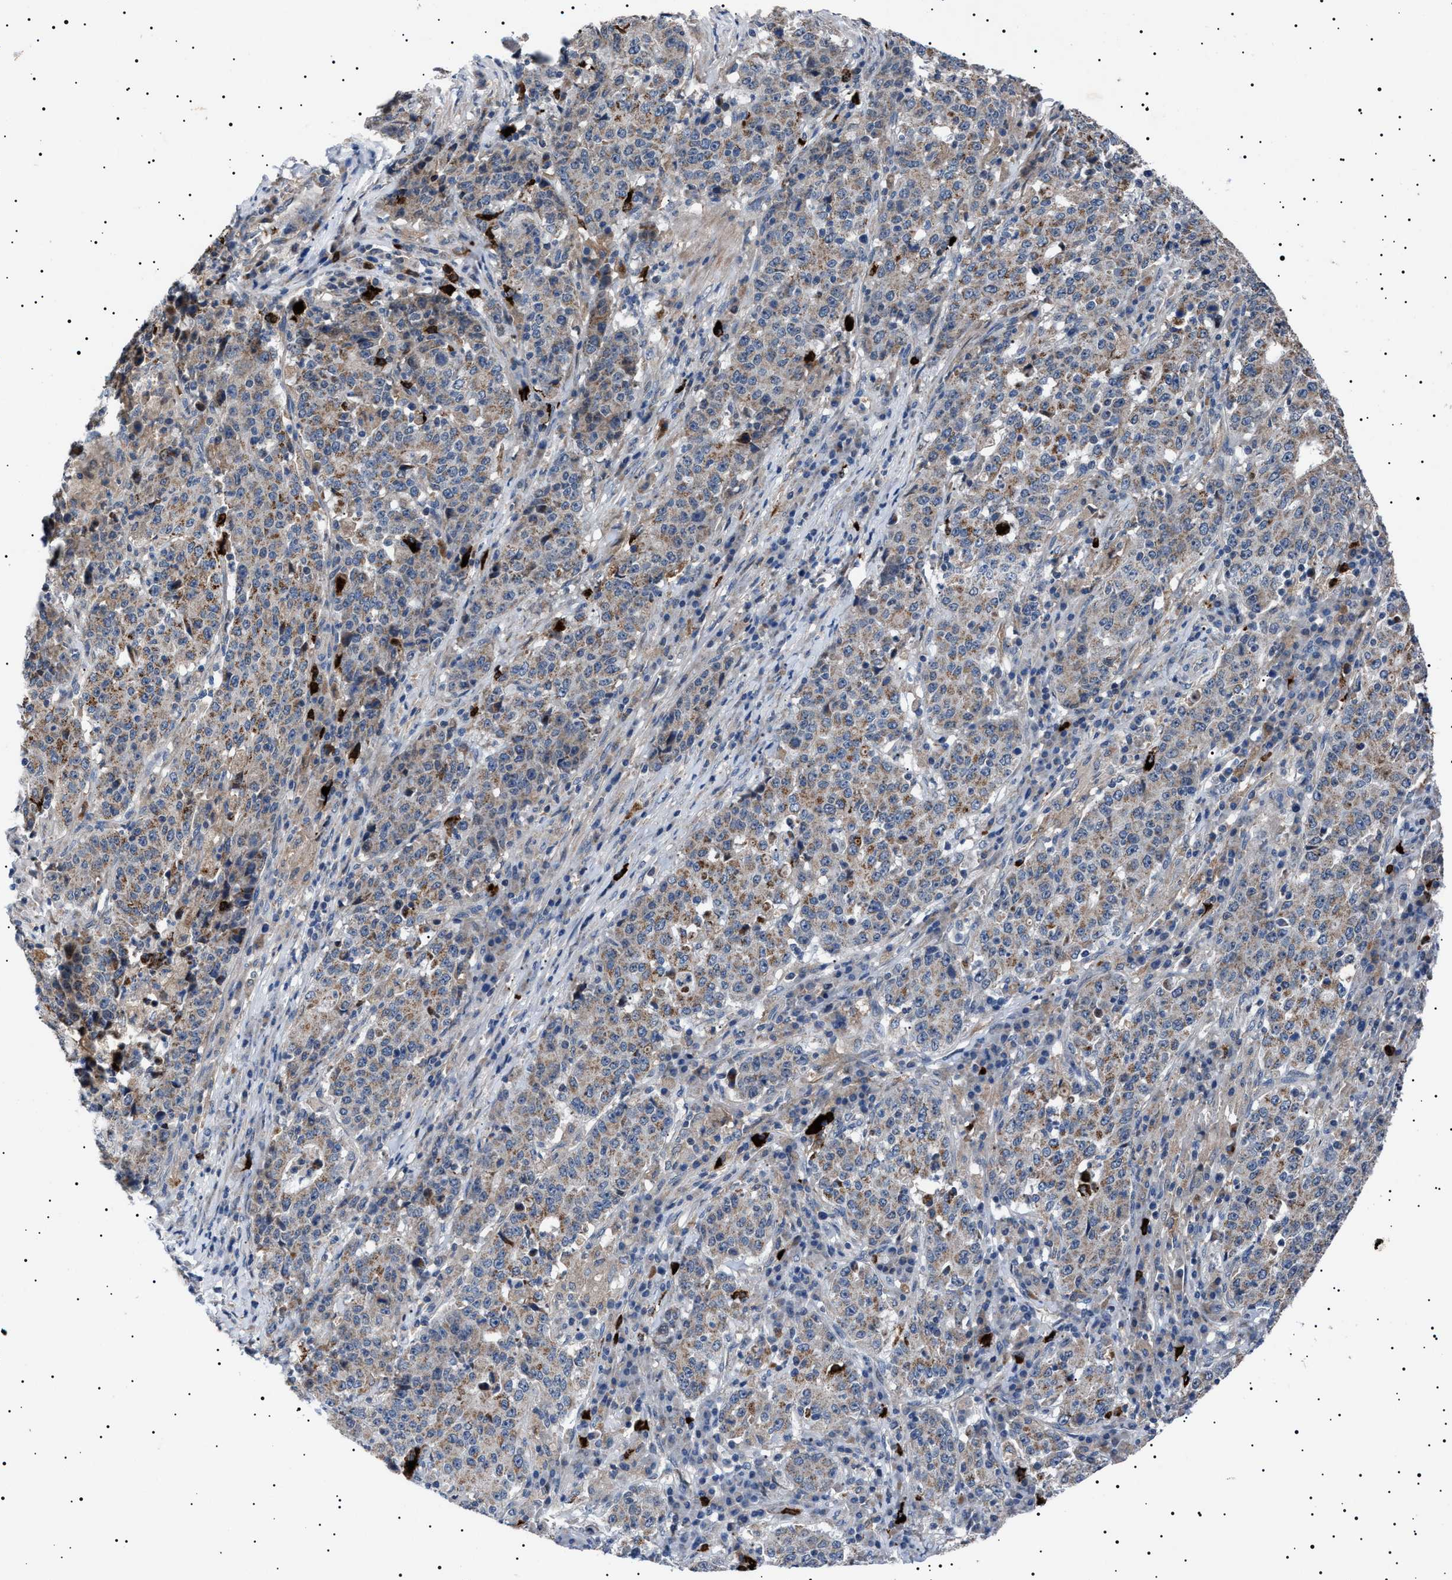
{"staining": {"intensity": "weak", "quantity": ">75%", "location": "cytoplasmic/membranous"}, "tissue": "stomach cancer", "cell_type": "Tumor cells", "image_type": "cancer", "snomed": [{"axis": "morphology", "description": "Adenocarcinoma, NOS"}, {"axis": "topography", "description": "Stomach"}], "caption": "Human stomach cancer stained with a protein marker displays weak staining in tumor cells.", "gene": "PTRH1", "patient": {"sex": "male", "age": 59}}